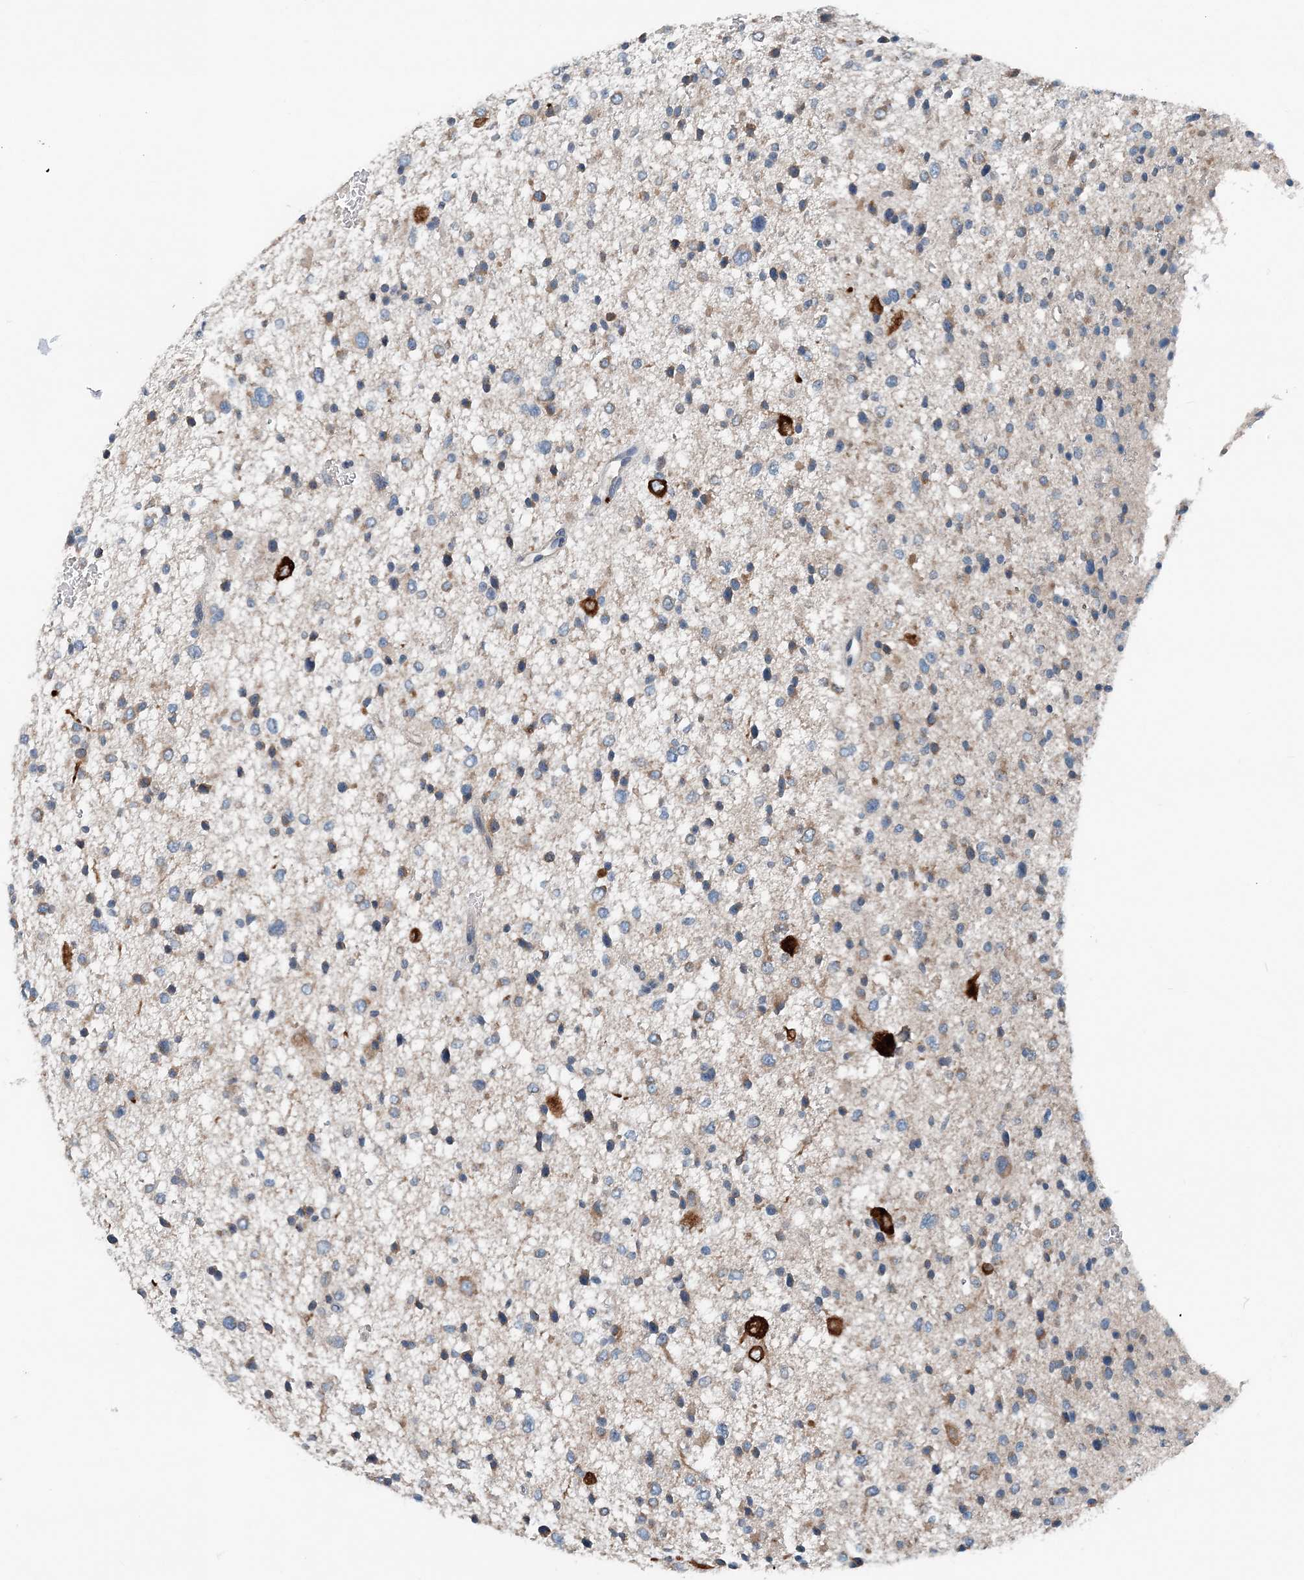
{"staining": {"intensity": "negative", "quantity": "none", "location": "none"}, "tissue": "glioma", "cell_type": "Tumor cells", "image_type": "cancer", "snomed": [{"axis": "morphology", "description": "Glioma, malignant, Low grade"}, {"axis": "topography", "description": "Brain"}], "caption": "Immunohistochemistry image of neoplastic tissue: glioma stained with DAB reveals no significant protein expression in tumor cells.", "gene": "EEF1A2", "patient": {"sex": "female", "age": 37}}